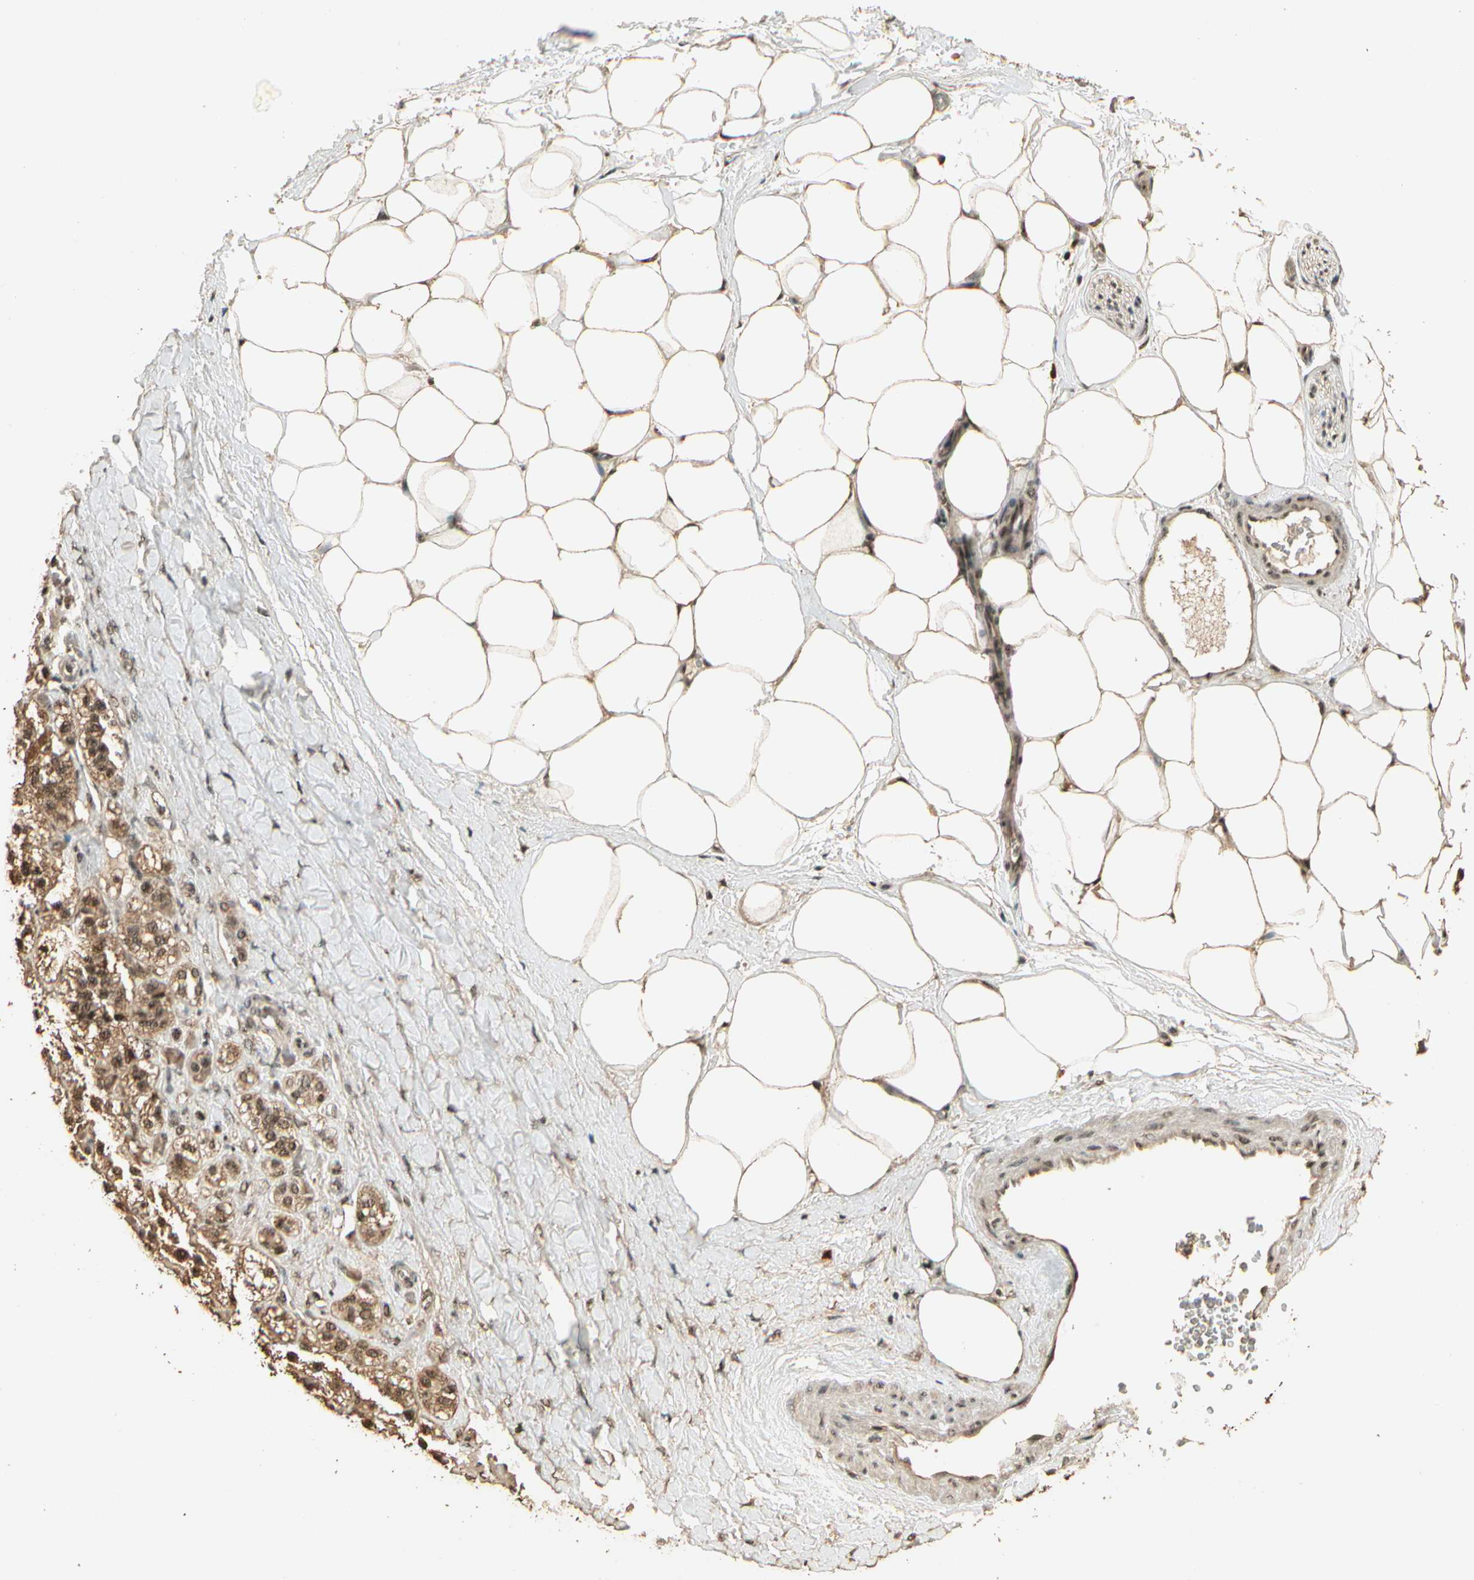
{"staining": {"intensity": "moderate", "quantity": ">75%", "location": "cytoplasmic/membranous,nuclear"}, "tissue": "adrenal gland", "cell_type": "Glandular cells", "image_type": "normal", "snomed": [{"axis": "morphology", "description": "Normal tissue, NOS"}, {"axis": "topography", "description": "Adrenal gland"}], "caption": "Glandular cells exhibit medium levels of moderate cytoplasmic/membranous,nuclear expression in about >75% of cells in normal adrenal gland. (IHC, brightfield microscopy, high magnification).", "gene": "RBM25", "patient": {"sex": "male", "age": 57}}